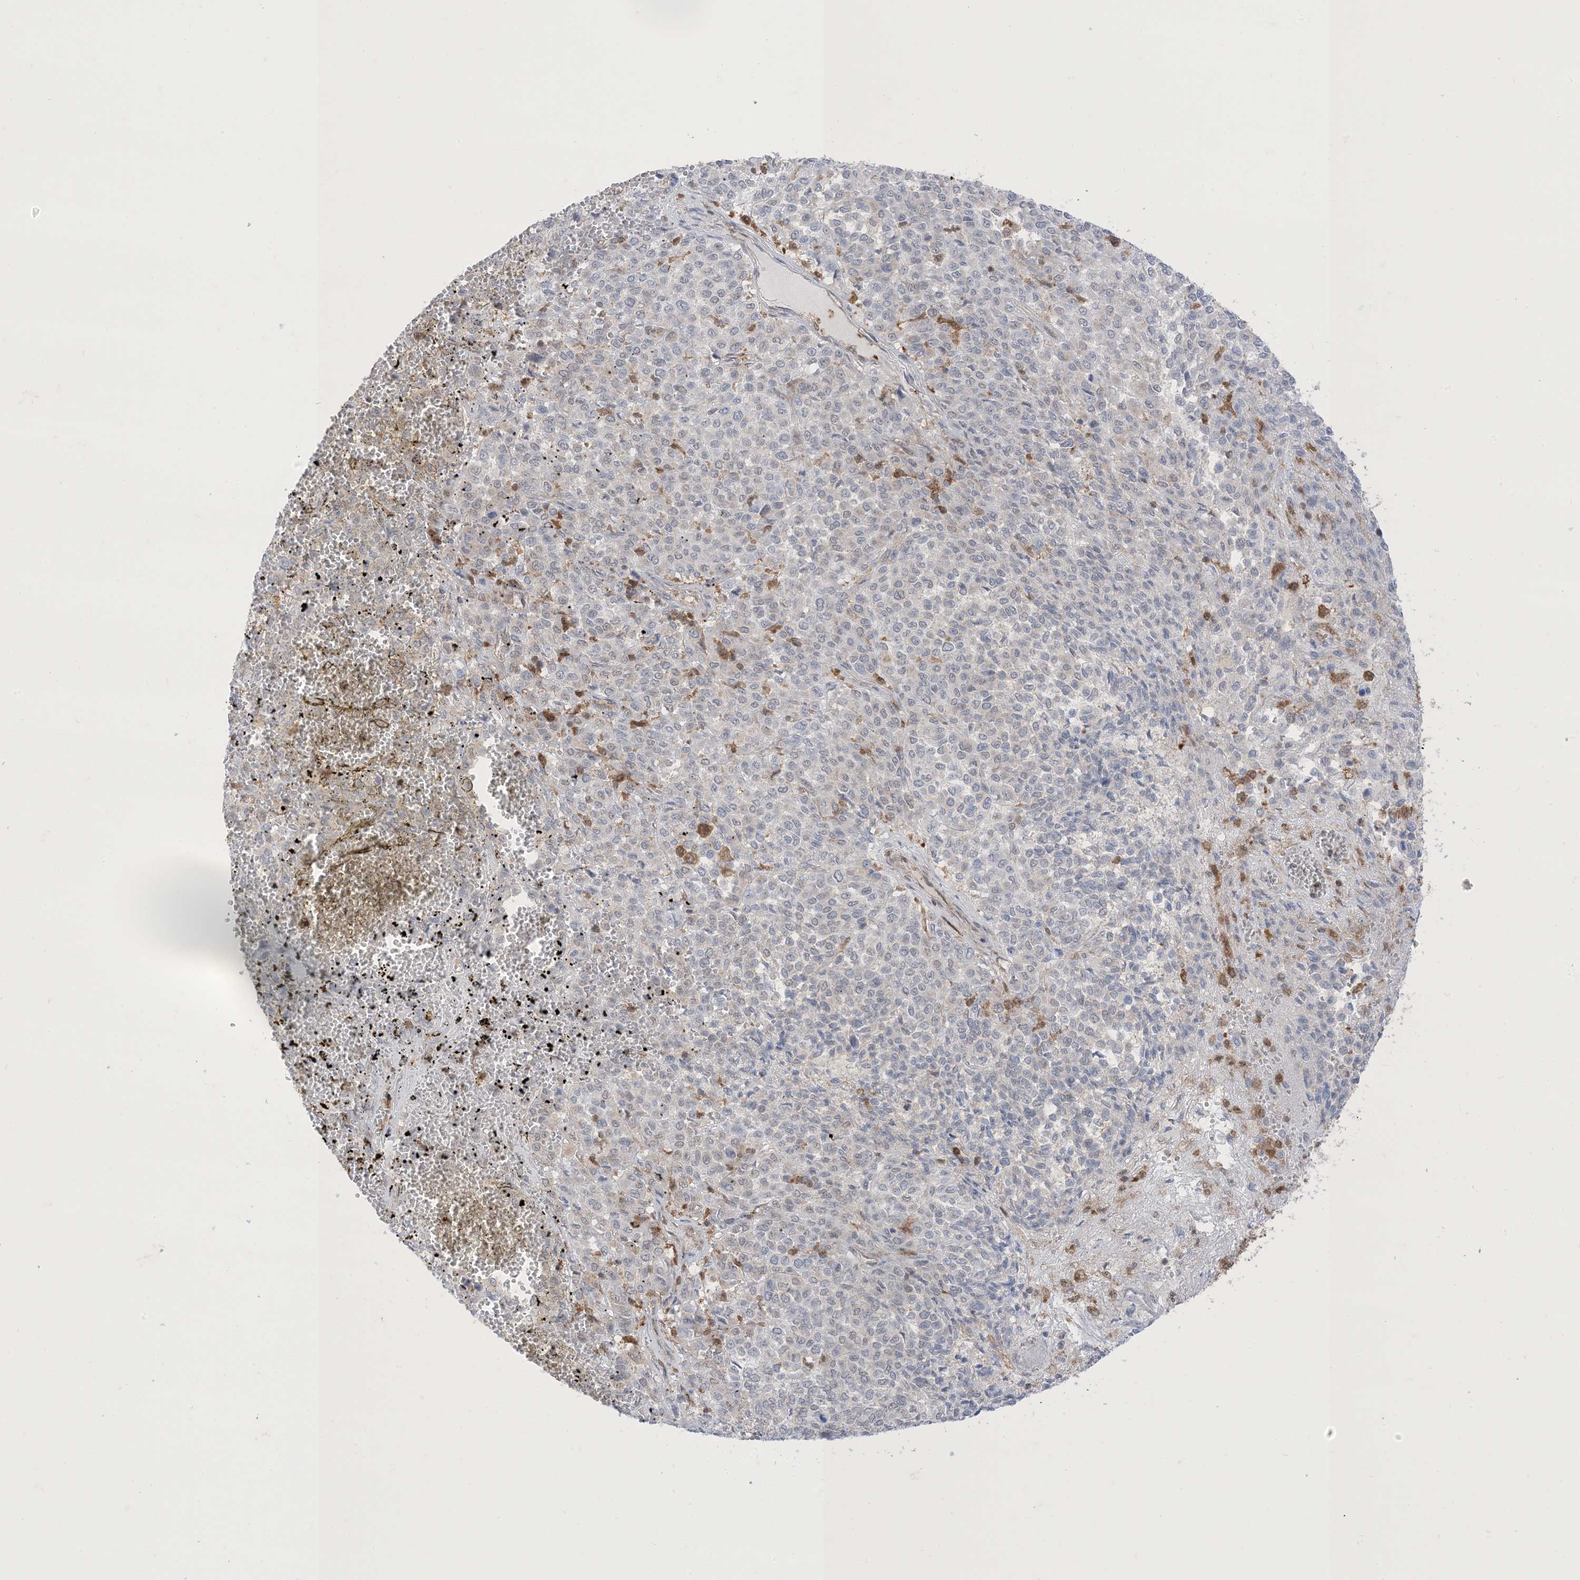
{"staining": {"intensity": "negative", "quantity": "none", "location": "none"}, "tissue": "melanoma", "cell_type": "Tumor cells", "image_type": "cancer", "snomed": [{"axis": "morphology", "description": "Malignant melanoma, Metastatic site"}, {"axis": "topography", "description": "Pancreas"}], "caption": "Malignant melanoma (metastatic site) was stained to show a protein in brown. There is no significant positivity in tumor cells. The staining is performed using DAB brown chromogen with nuclei counter-stained in using hematoxylin.", "gene": "PTPA", "patient": {"sex": "female", "age": 30}}